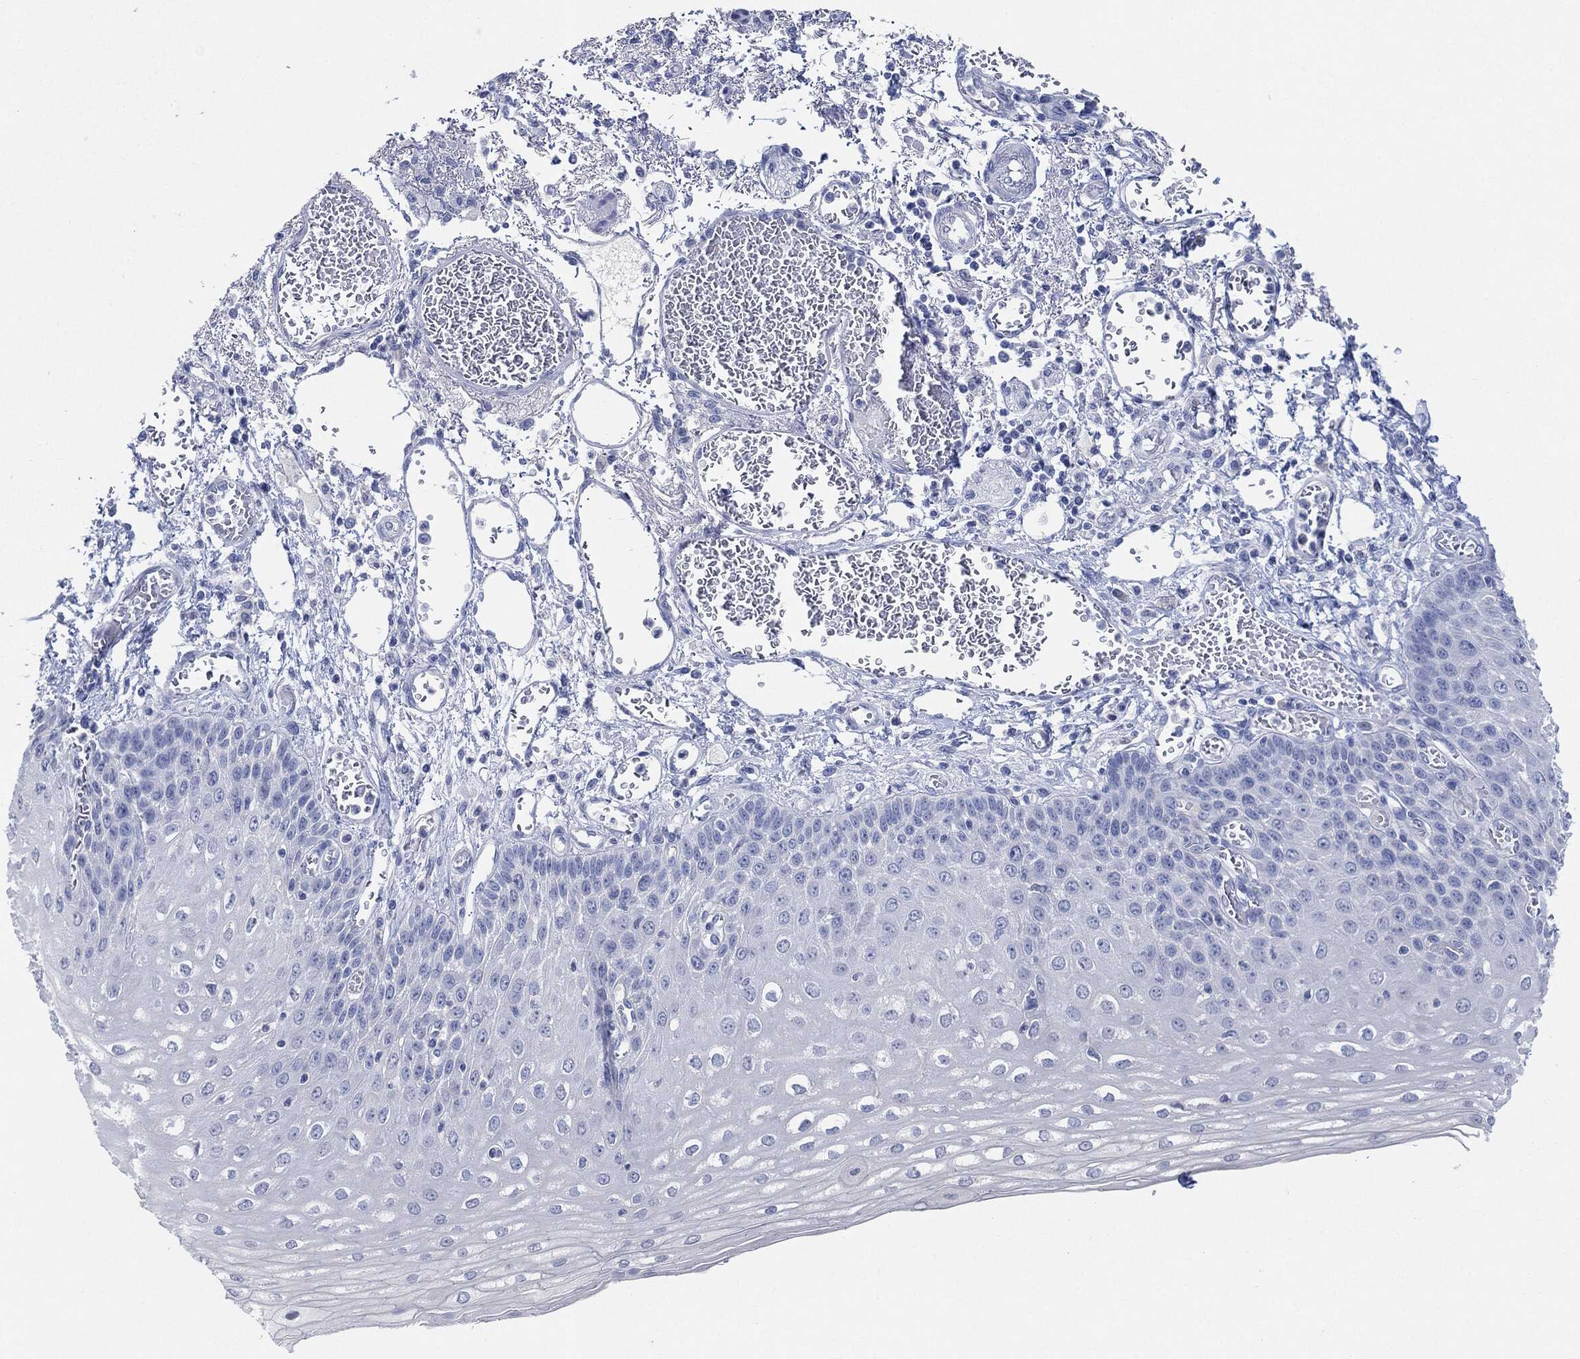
{"staining": {"intensity": "negative", "quantity": "none", "location": "none"}, "tissue": "esophagus", "cell_type": "Squamous epithelial cells", "image_type": "normal", "snomed": [{"axis": "morphology", "description": "Normal tissue, NOS"}, {"axis": "morphology", "description": "Adenocarcinoma, NOS"}, {"axis": "topography", "description": "Esophagus"}], "caption": "Immunohistochemistry (IHC) of normal esophagus demonstrates no positivity in squamous epithelial cells.", "gene": "AFP", "patient": {"sex": "male", "age": 81}}